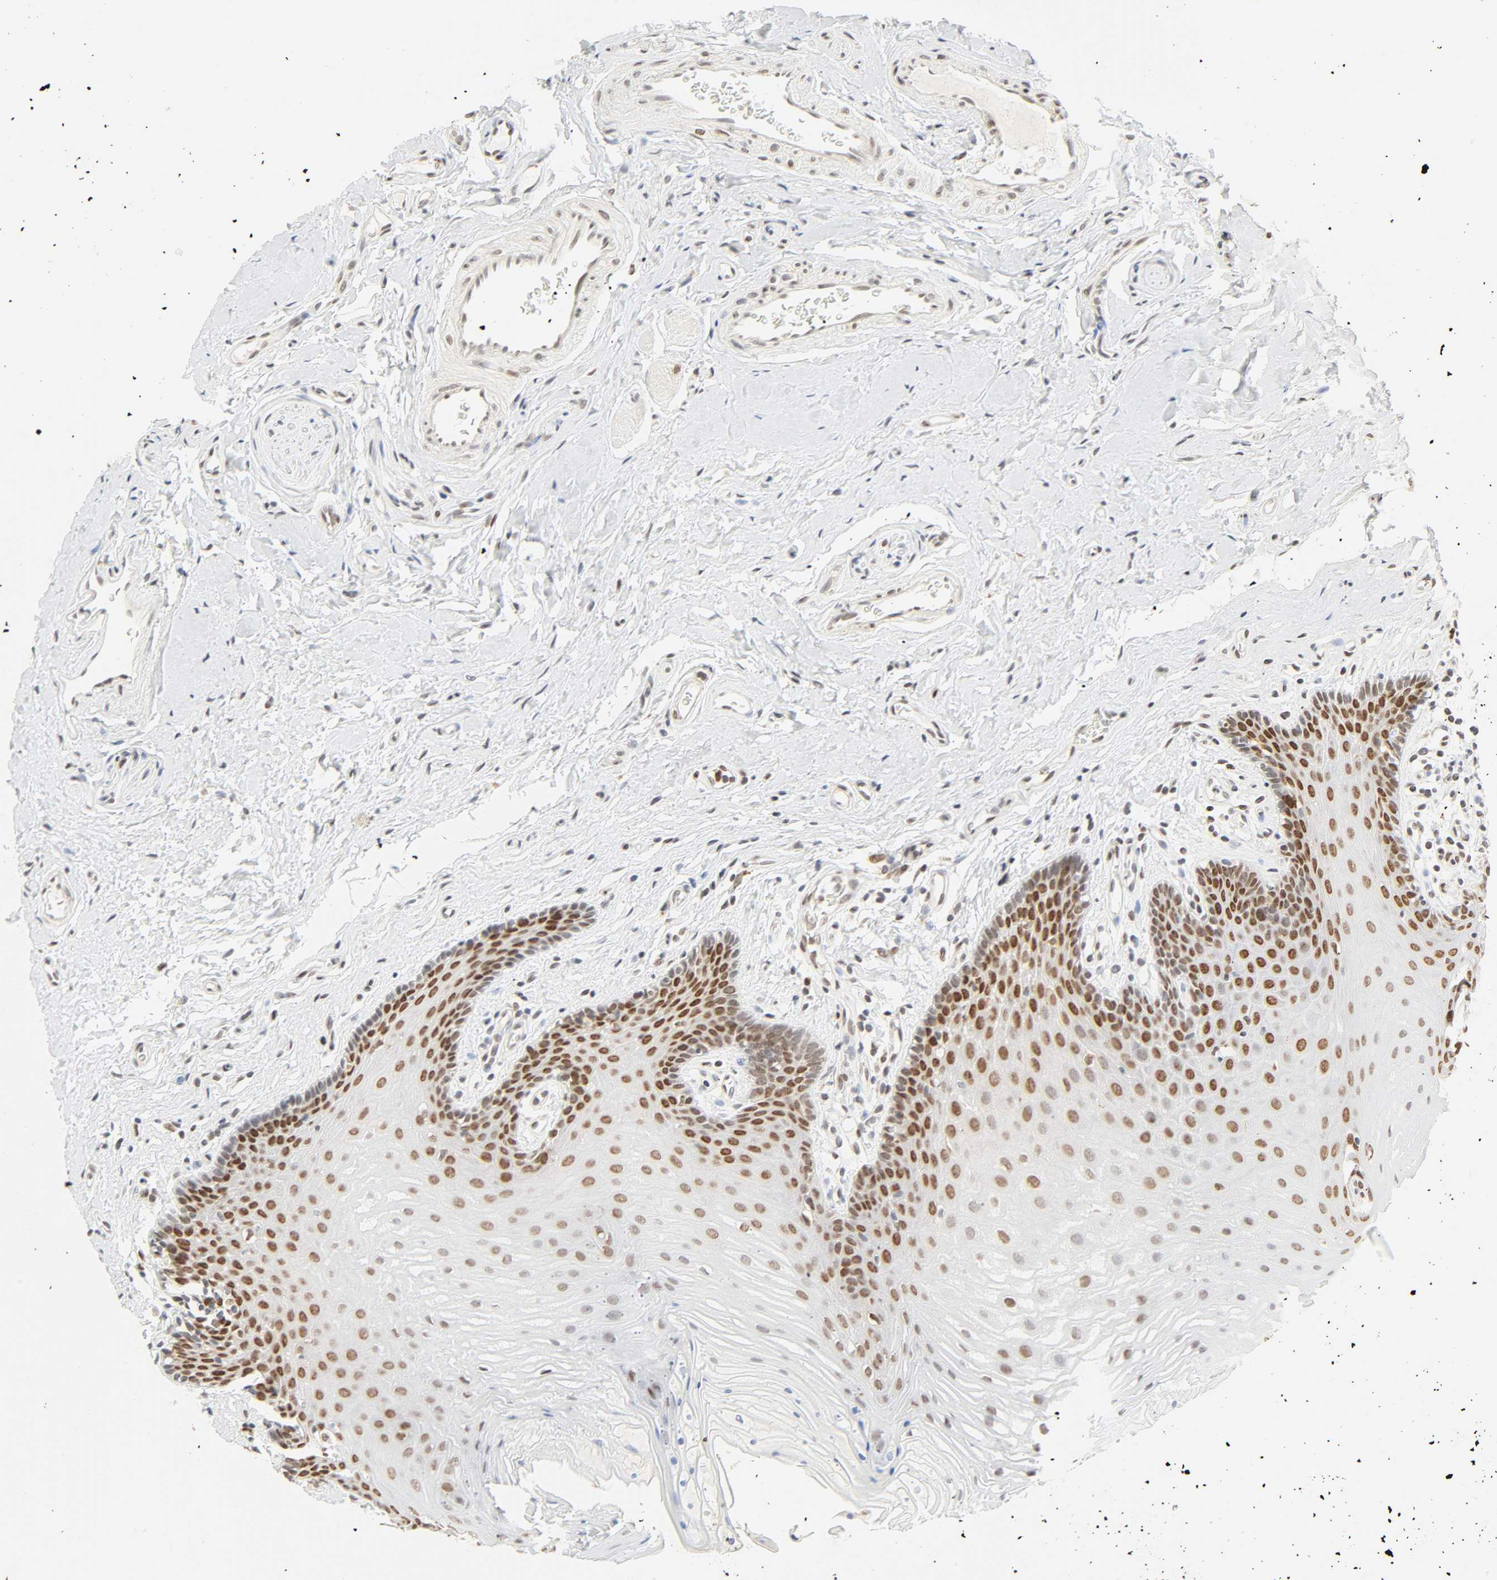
{"staining": {"intensity": "strong", "quantity": "25%-75%", "location": "nuclear"}, "tissue": "oral mucosa", "cell_type": "Squamous epithelial cells", "image_type": "normal", "snomed": [{"axis": "morphology", "description": "Normal tissue, NOS"}, {"axis": "topography", "description": "Oral tissue"}], "caption": "This photomicrograph demonstrates IHC staining of unremarkable human oral mucosa, with high strong nuclear expression in about 25%-75% of squamous epithelial cells.", "gene": "DAZAP1", "patient": {"sex": "male", "age": 62}}